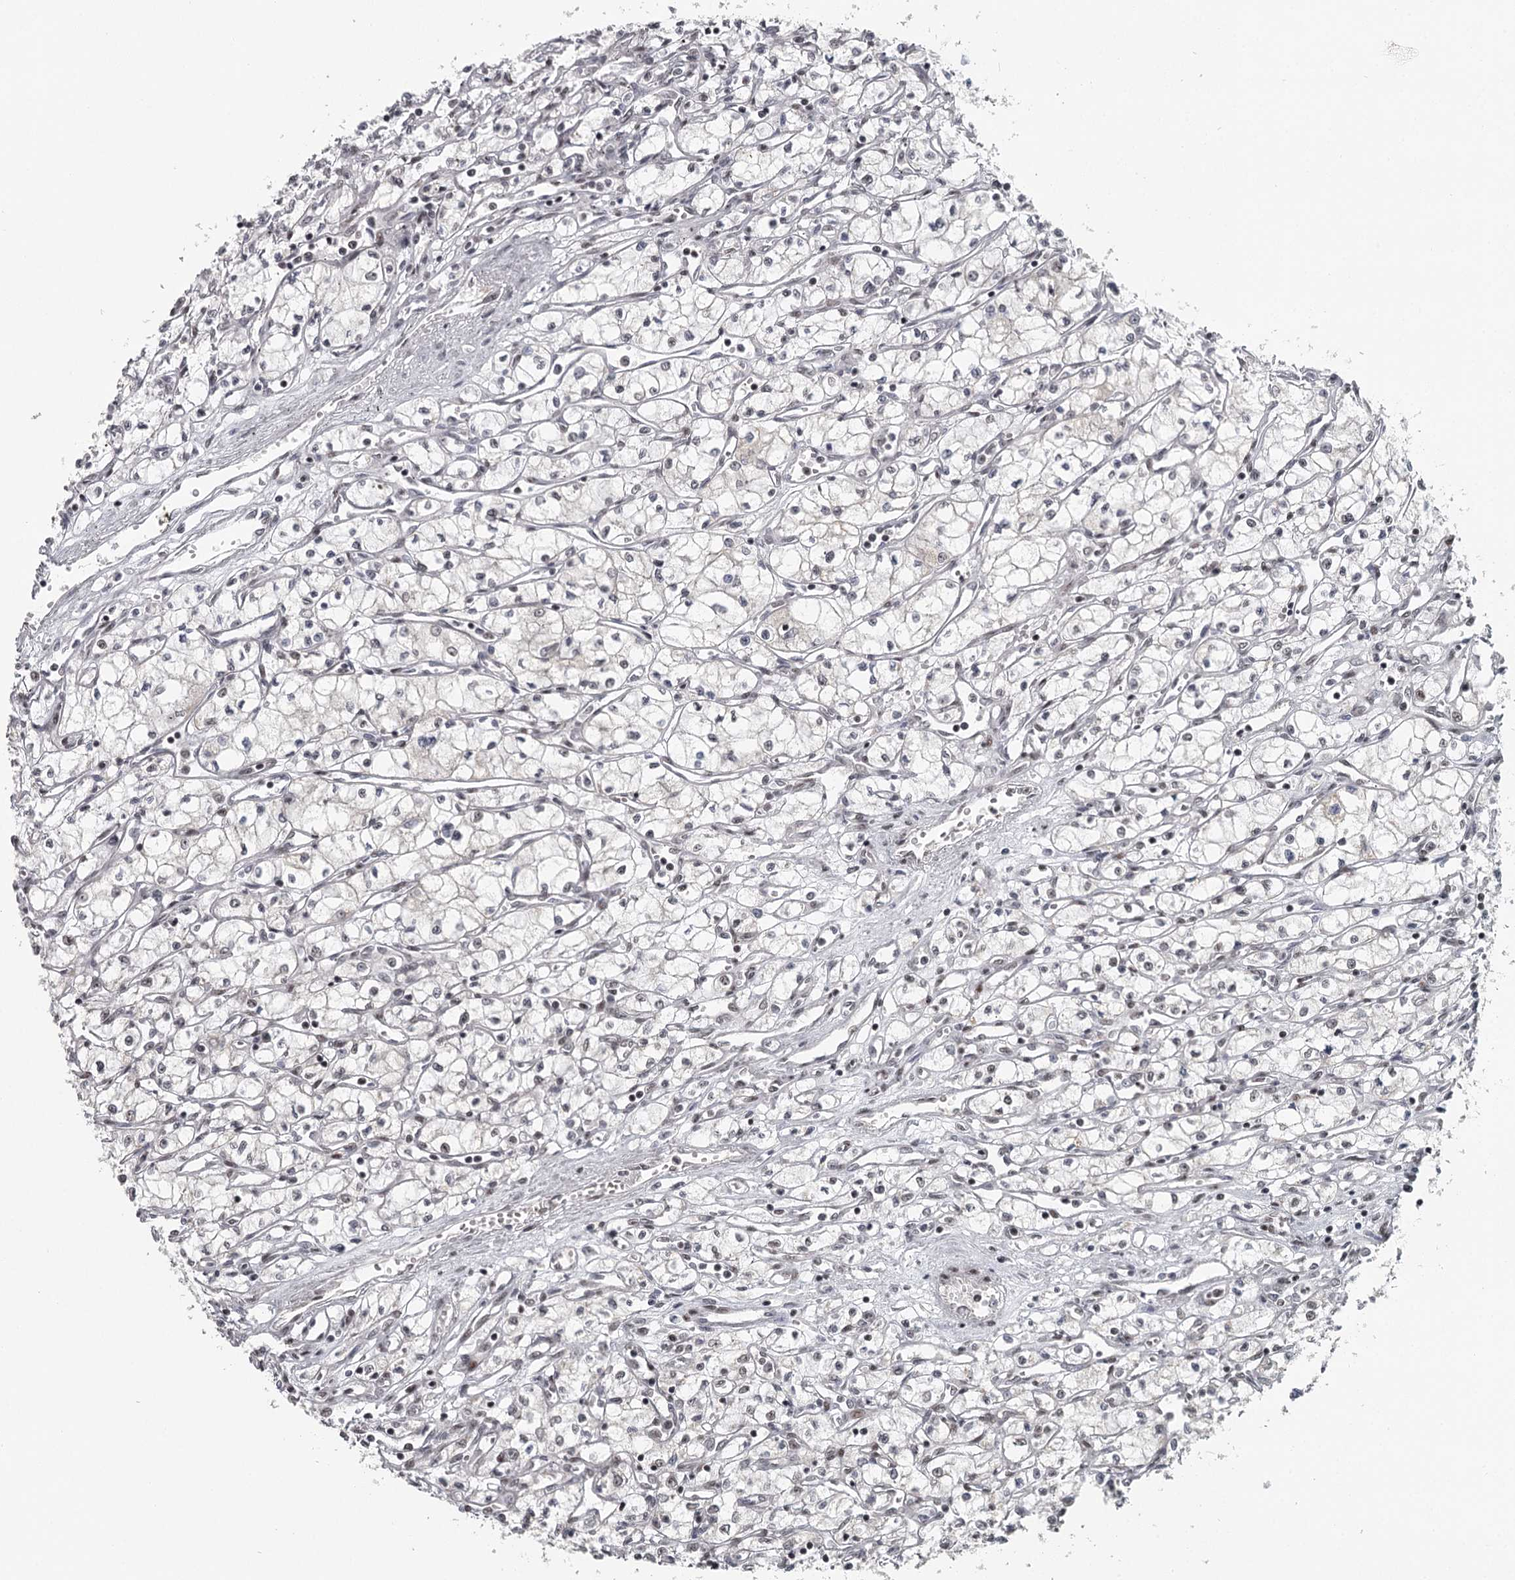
{"staining": {"intensity": "weak", "quantity": "25%-75%", "location": "nuclear"}, "tissue": "renal cancer", "cell_type": "Tumor cells", "image_type": "cancer", "snomed": [{"axis": "morphology", "description": "Adenocarcinoma, NOS"}, {"axis": "topography", "description": "Kidney"}], "caption": "Adenocarcinoma (renal) tissue shows weak nuclear expression in about 25%-75% of tumor cells", "gene": "FAM13C", "patient": {"sex": "male", "age": 59}}